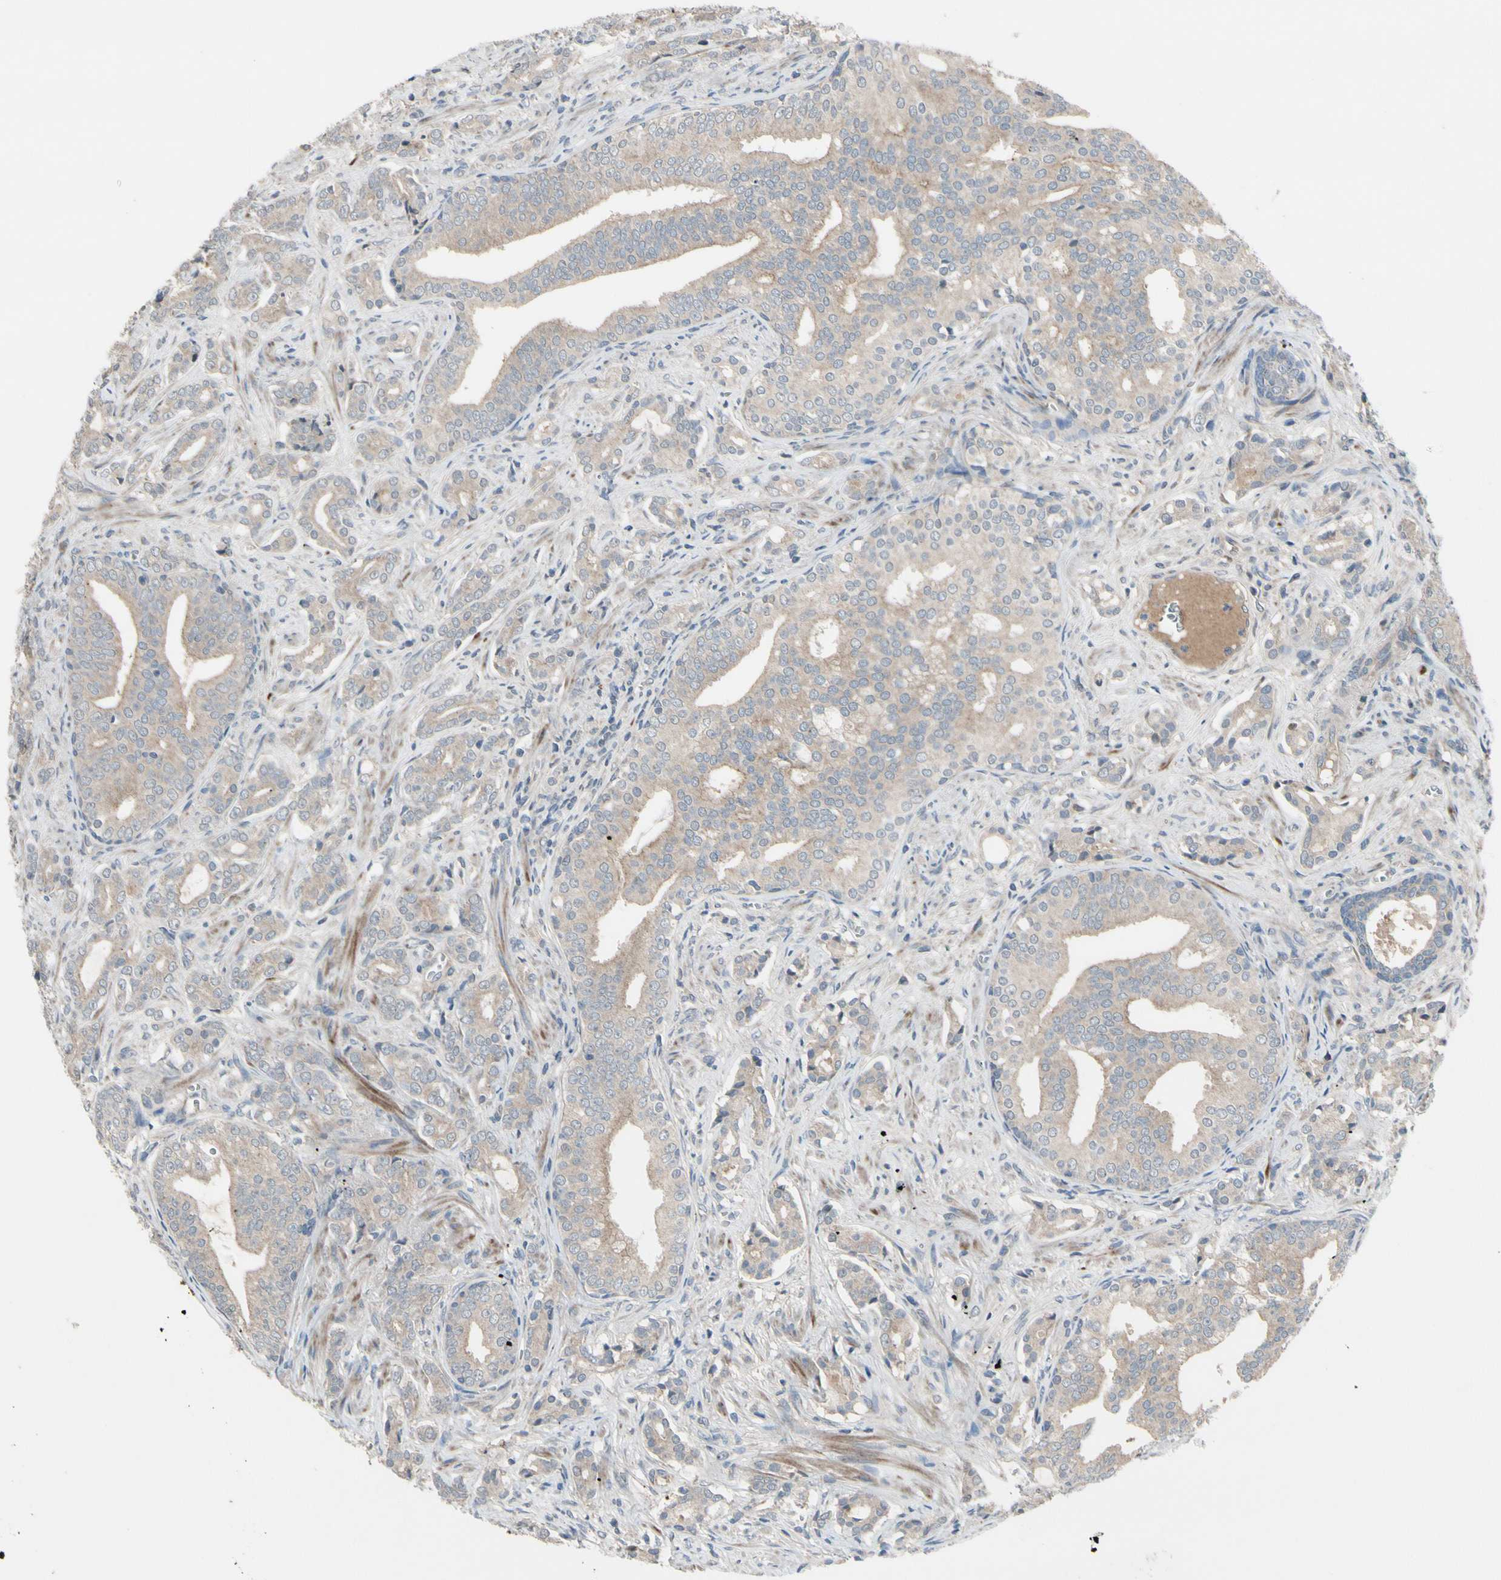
{"staining": {"intensity": "weak", "quantity": "25%-75%", "location": "cytoplasmic/membranous"}, "tissue": "prostate cancer", "cell_type": "Tumor cells", "image_type": "cancer", "snomed": [{"axis": "morphology", "description": "Adenocarcinoma, Low grade"}, {"axis": "topography", "description": "Prostate"}], "caption": "Immunohistochemistry of prostate cancer (adenocarcinoma (low-grade)) displays low levels of weak cytoplasmic/membranous expression in approximately 25%-75% of tumor cells.", "gene": "ICAM5", "patient": {"sex": "male", "age": 58}}